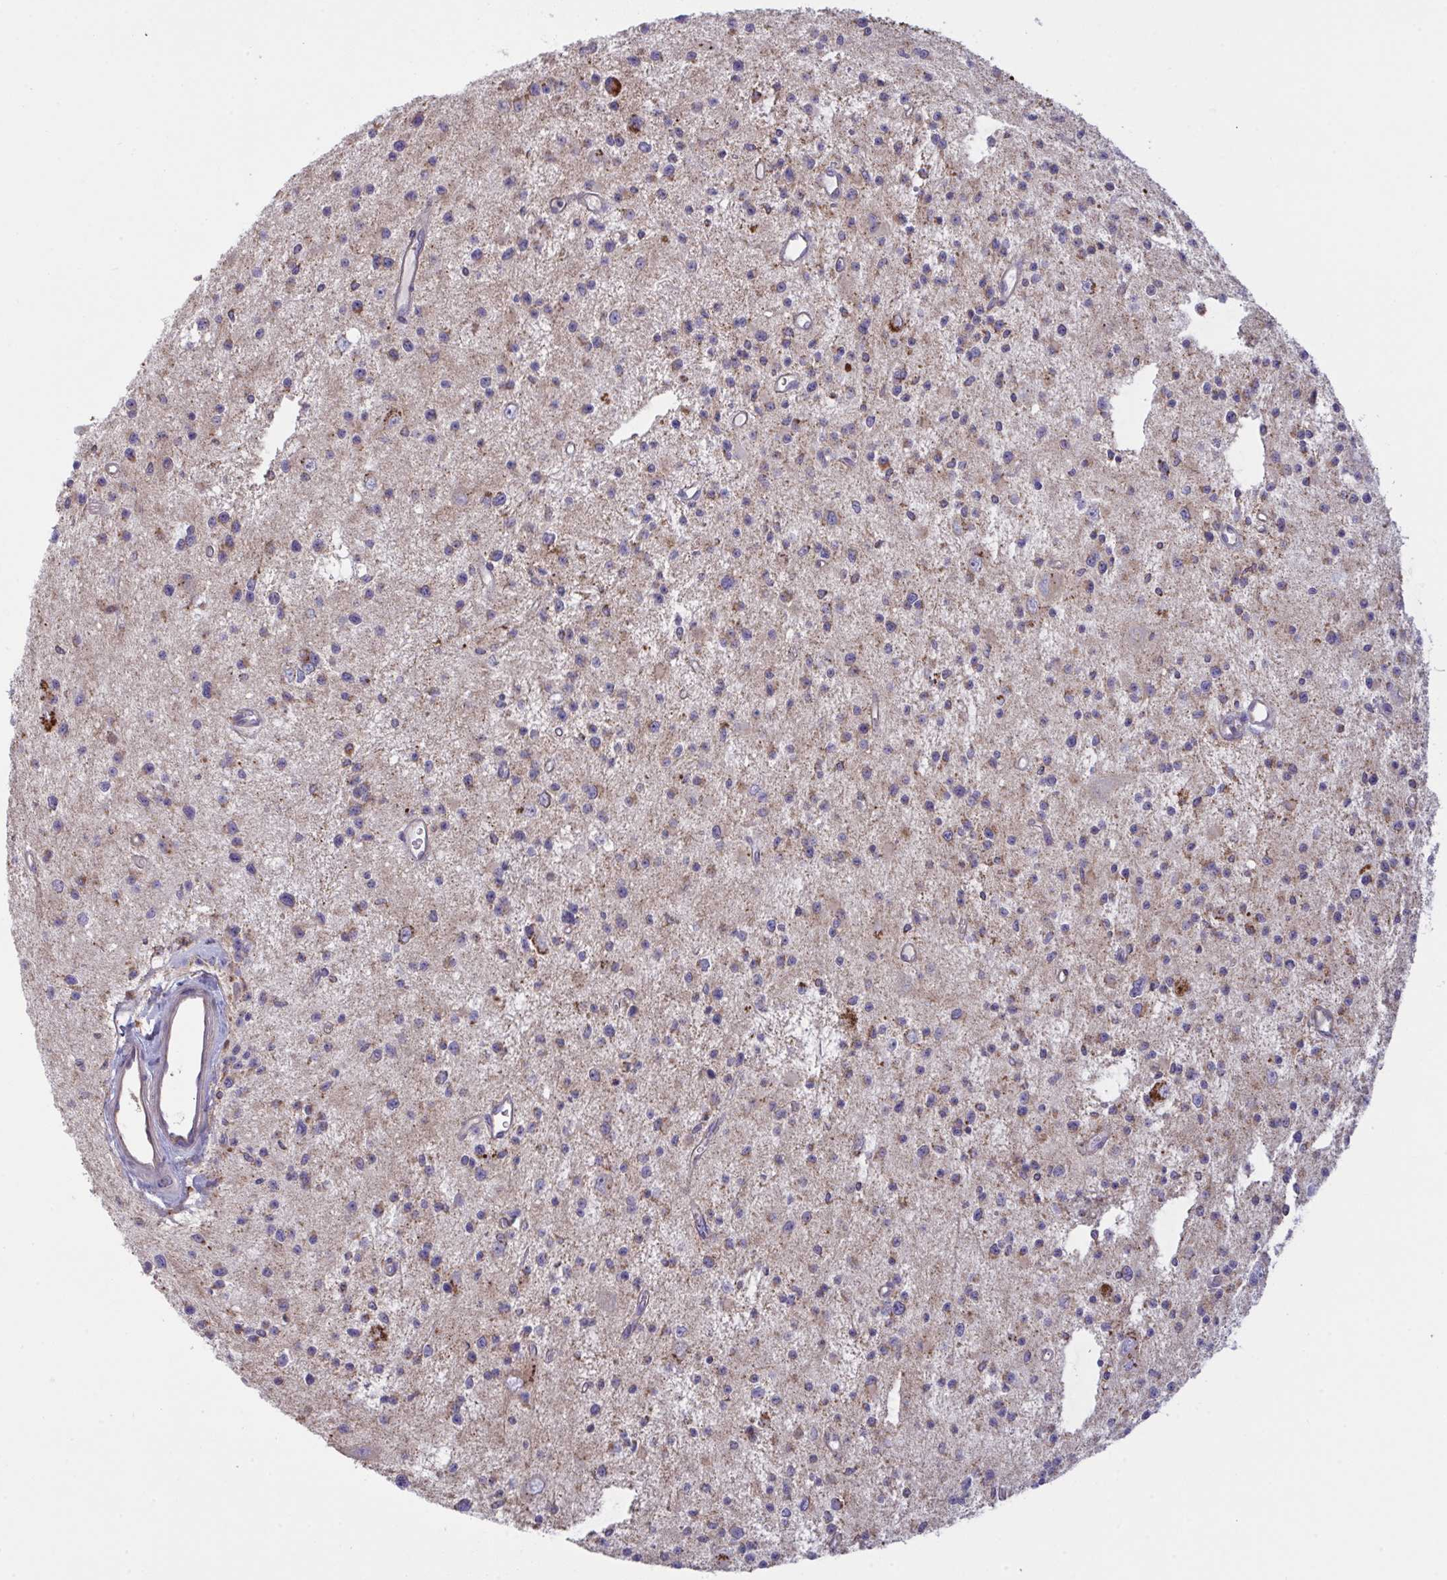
{"staining": {"intensity": "strong", "quantity": "<25%", "location": "cytoplasmic/membranous"}, "tissue": "glioma", "cell_type": "Tumor cells", "image_type": "cancer", "snomed": [{"axis": "morphology", "description": "Glioma, malignant, Low grade"}, {"axis": "topography", "description": "Brain"}], "caption": "Protein expression analysis of human glioma reveals strong cytoplasmic/membranous expression in approximately <25% of tumor cells.", "gene": "MICOS10", "patient": {"sex": "male", "age": 43}}